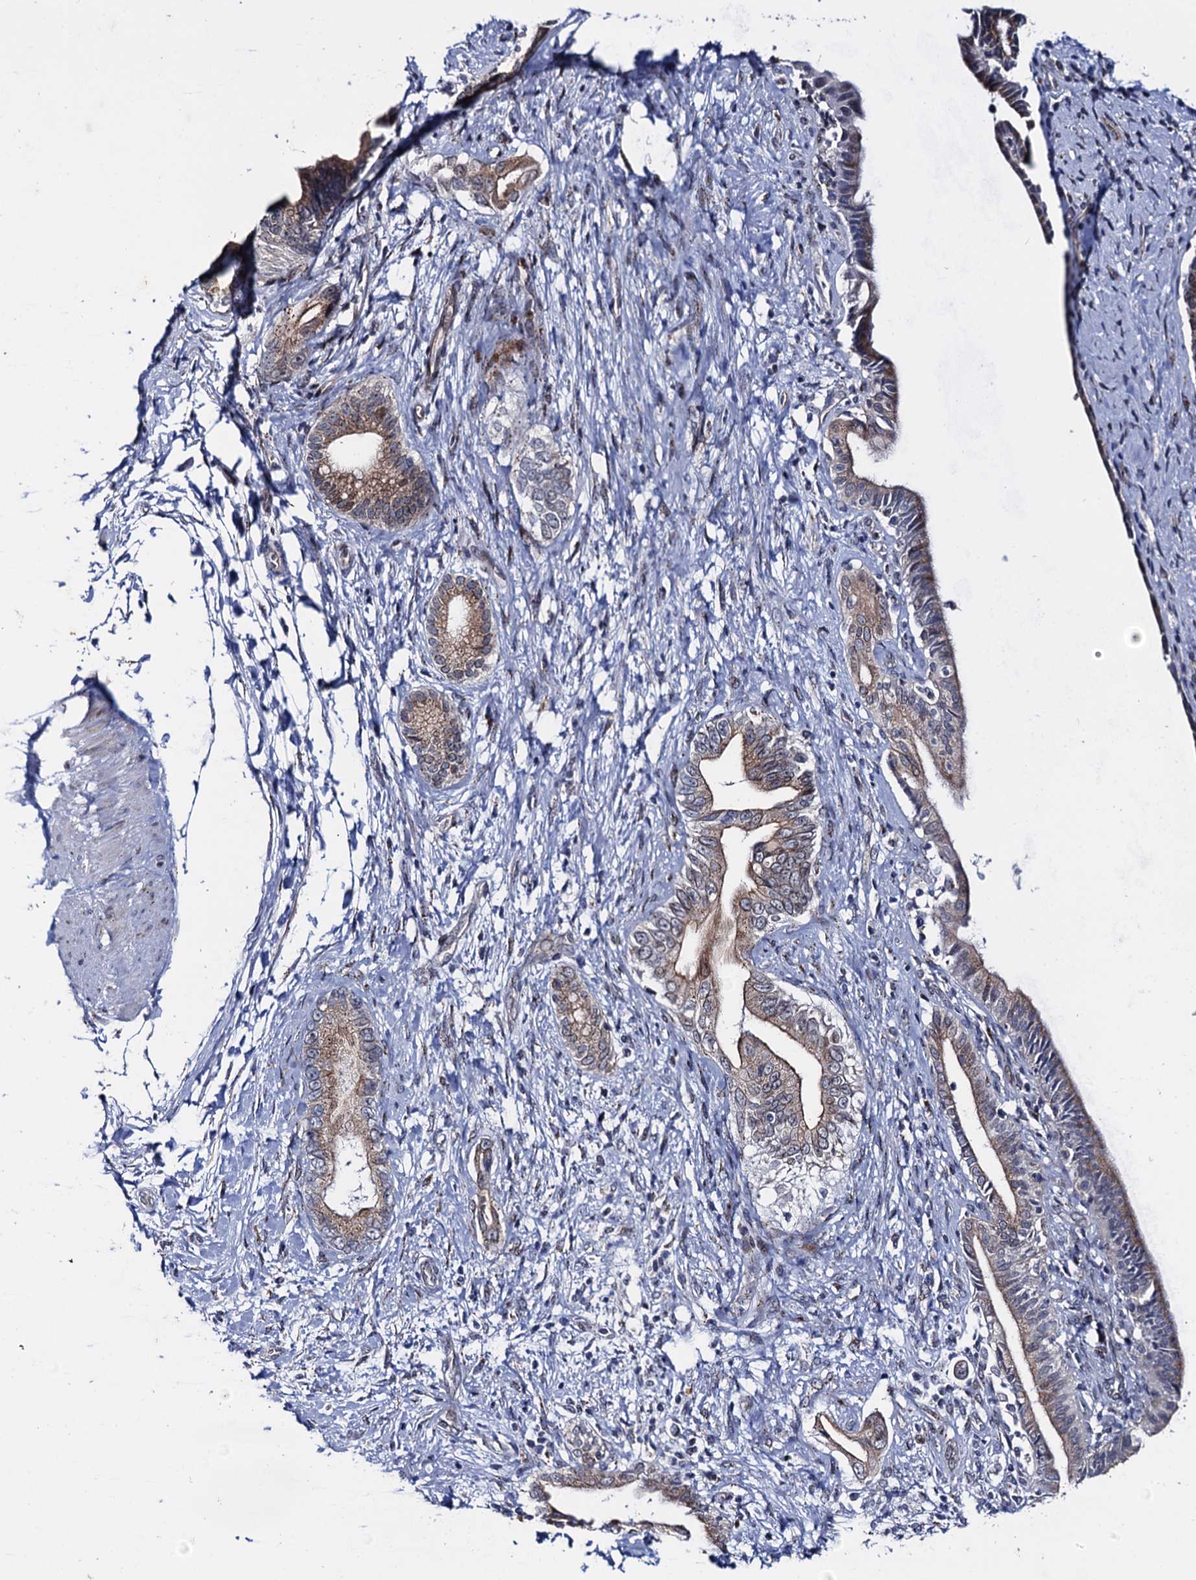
{"staining": {"intensity": "moderate", "quantity": ">75%", "location": "cytoplasmic/membranous"}, "tissue": "pancreatic cancer", "cell_type": "Tumor cells", "image_type": "cancer", "snomed": [{"axis": "morphology", "description": "Adenocarcinoma, NOS"}, {"axis": "topography", "description": "Pancreas"}], "caption": "Protein expression analysis of adenocarcinoma (pancreatic) exhibits moderate cytoplasmic/membranous staining in about >75% of tumor cells. (IHC, brightfield microscopy, high magnification).", "gene": "THAP2", "patient": {"sex": "female", "age": 55}}